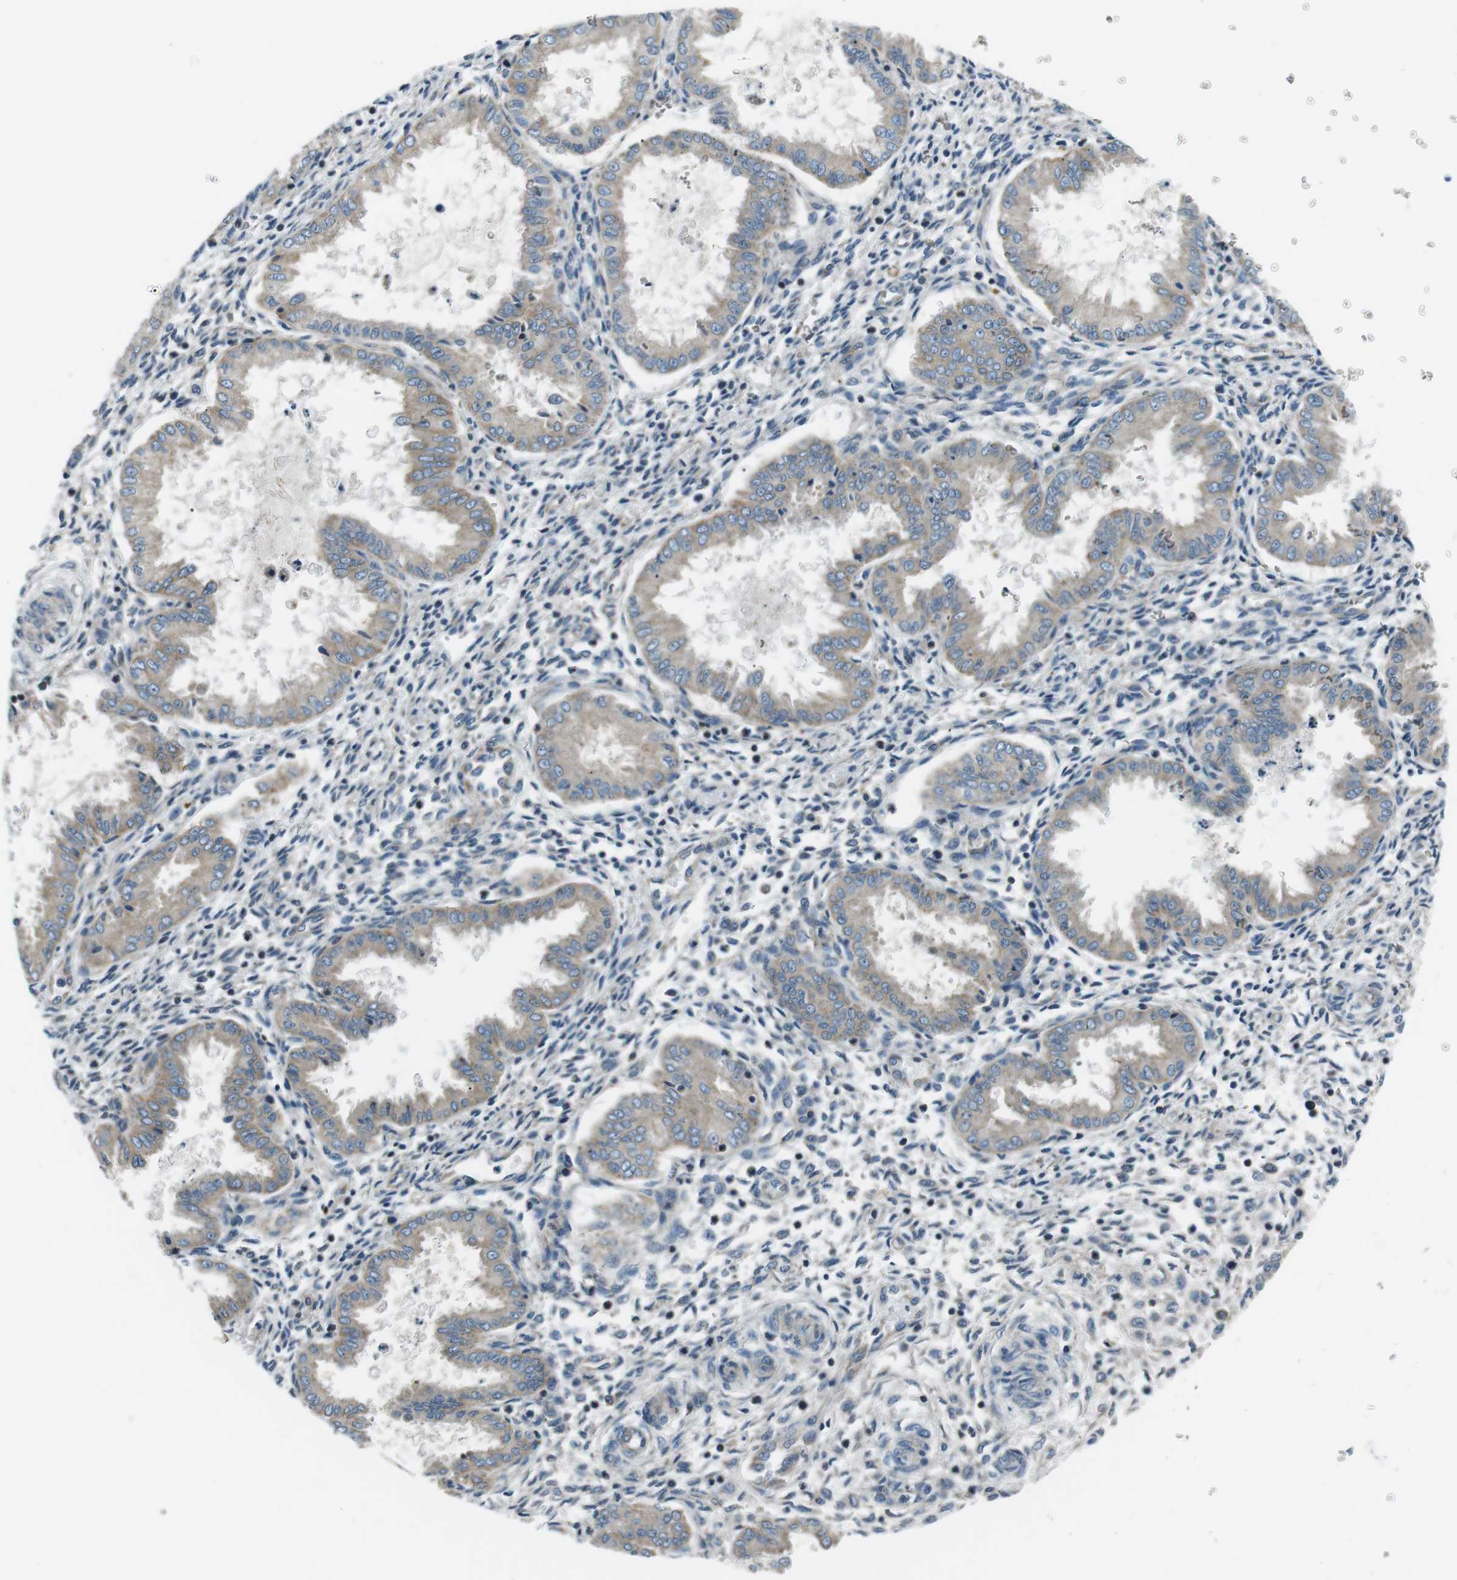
{"staining": {"intensity": "negative", "quantity": "none", "location": "none"}, "tissue": "endometrium", "cell_type": "Cells in endometrial stroma", "image_type": "normal", "snomed": [{"axis": "morphology", "description": "Normal tissue, NOS"}, {"axis": "topography", "description": "Endometrium"}], "caption": "Photomicrograph shows no significant protein expression in cells in endometrial stroma of benign endometrium. The staining is performed using DAB brown chromogen with nuclei counter-stained in using hematoxylin.", "gene": "FAM3B", "patient": {"sex": "female", "age": 33}}